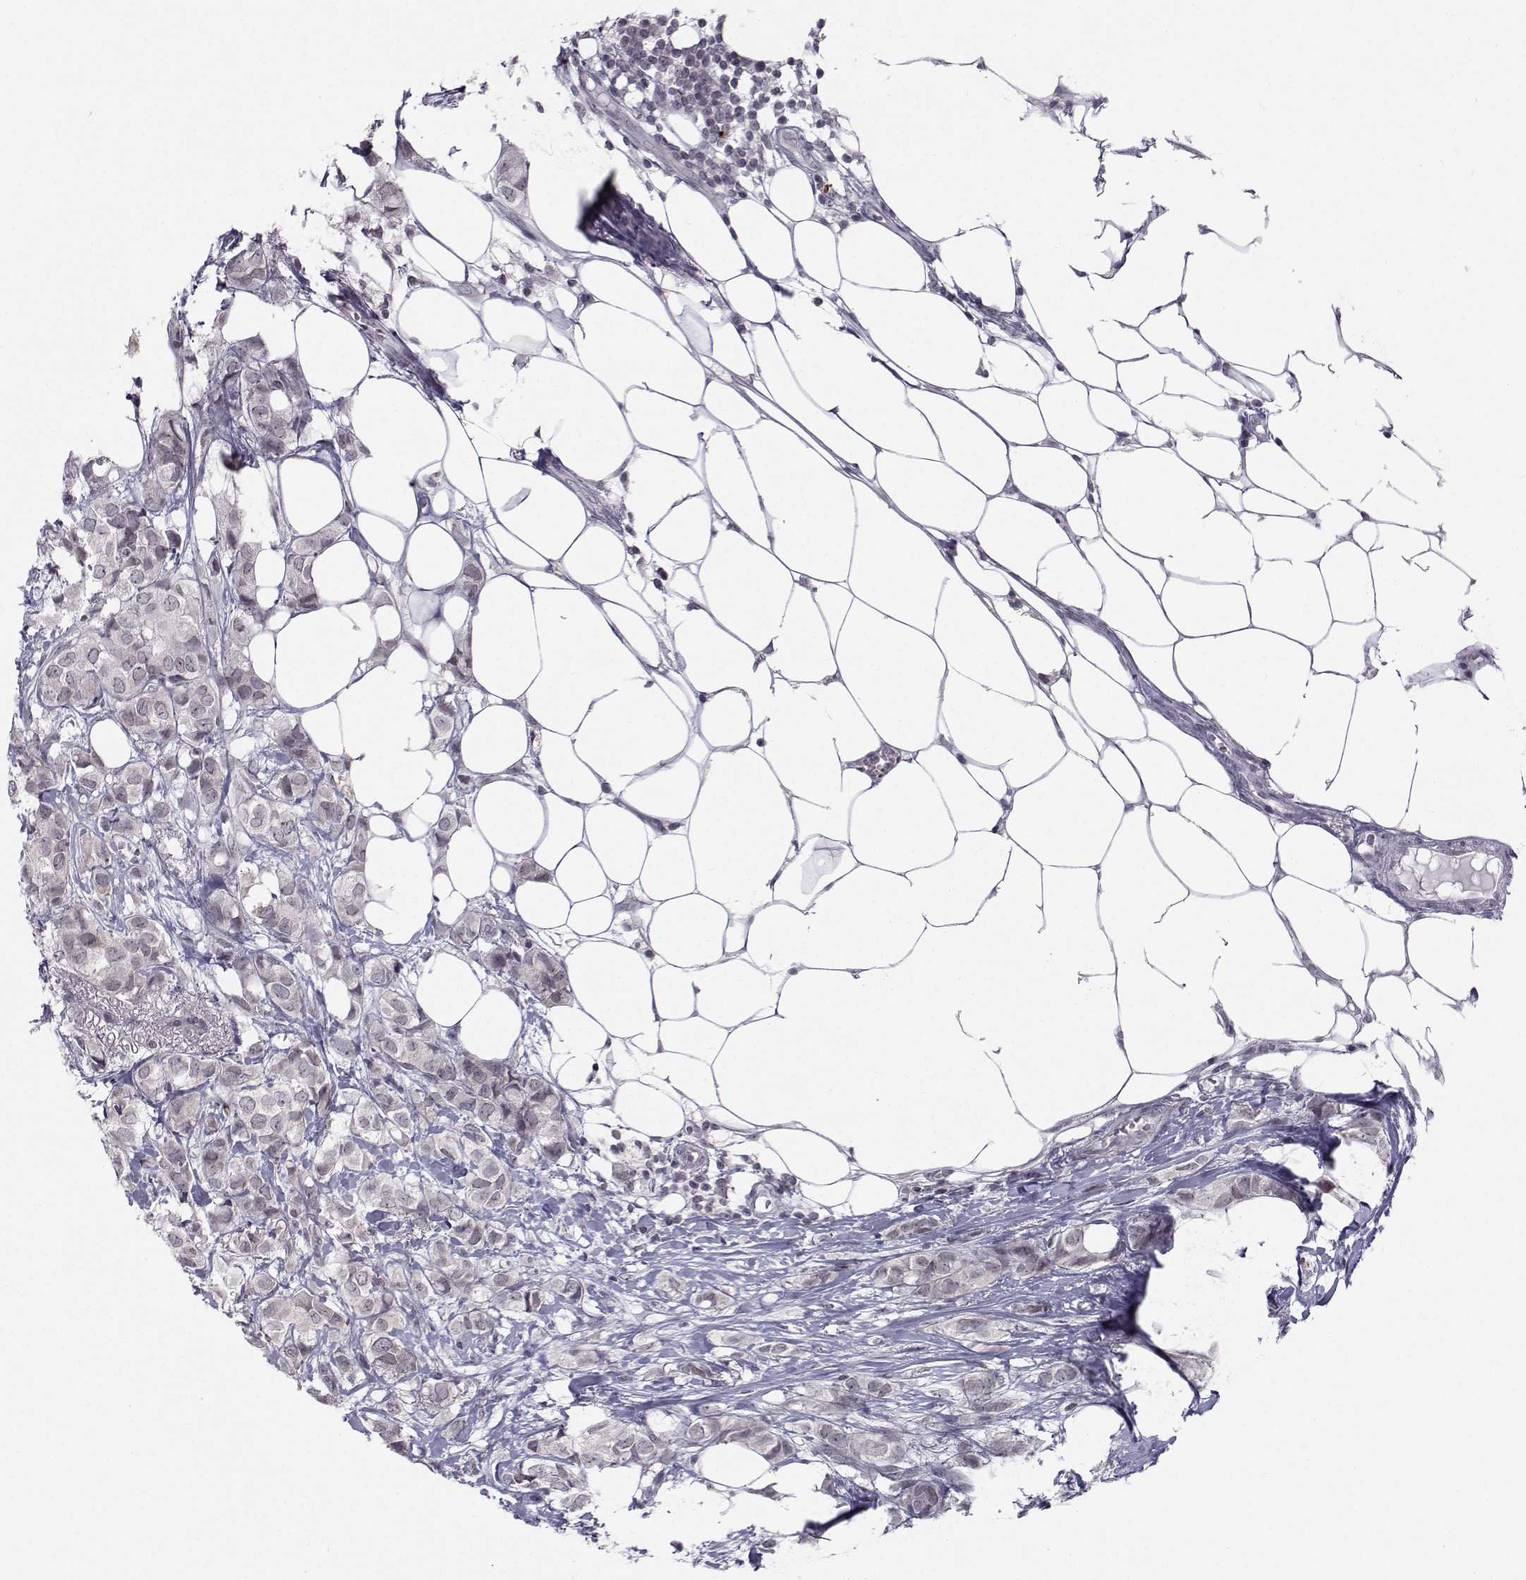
{"staining": {"intensity": "negative", "quantity": "none", "location": "none"}, "tissue": "breast cancer", "cell_type": "Tumor cells", "image_type": "cancer", "snomed": [{"axis": "morphology", "description": "Duct carcinoma"}, {"axis": "topography", "description": "Breast"}], "caption": "This histopathology image is of intraductal carcinoma (breast) stained with immunohistochemistry to label a protein in brown with the nuclei are counter-stained blue. There is no positivity in tumor cells.", "gene": "MARCHF4", "patient": {"sex": "female", "age": 85}}